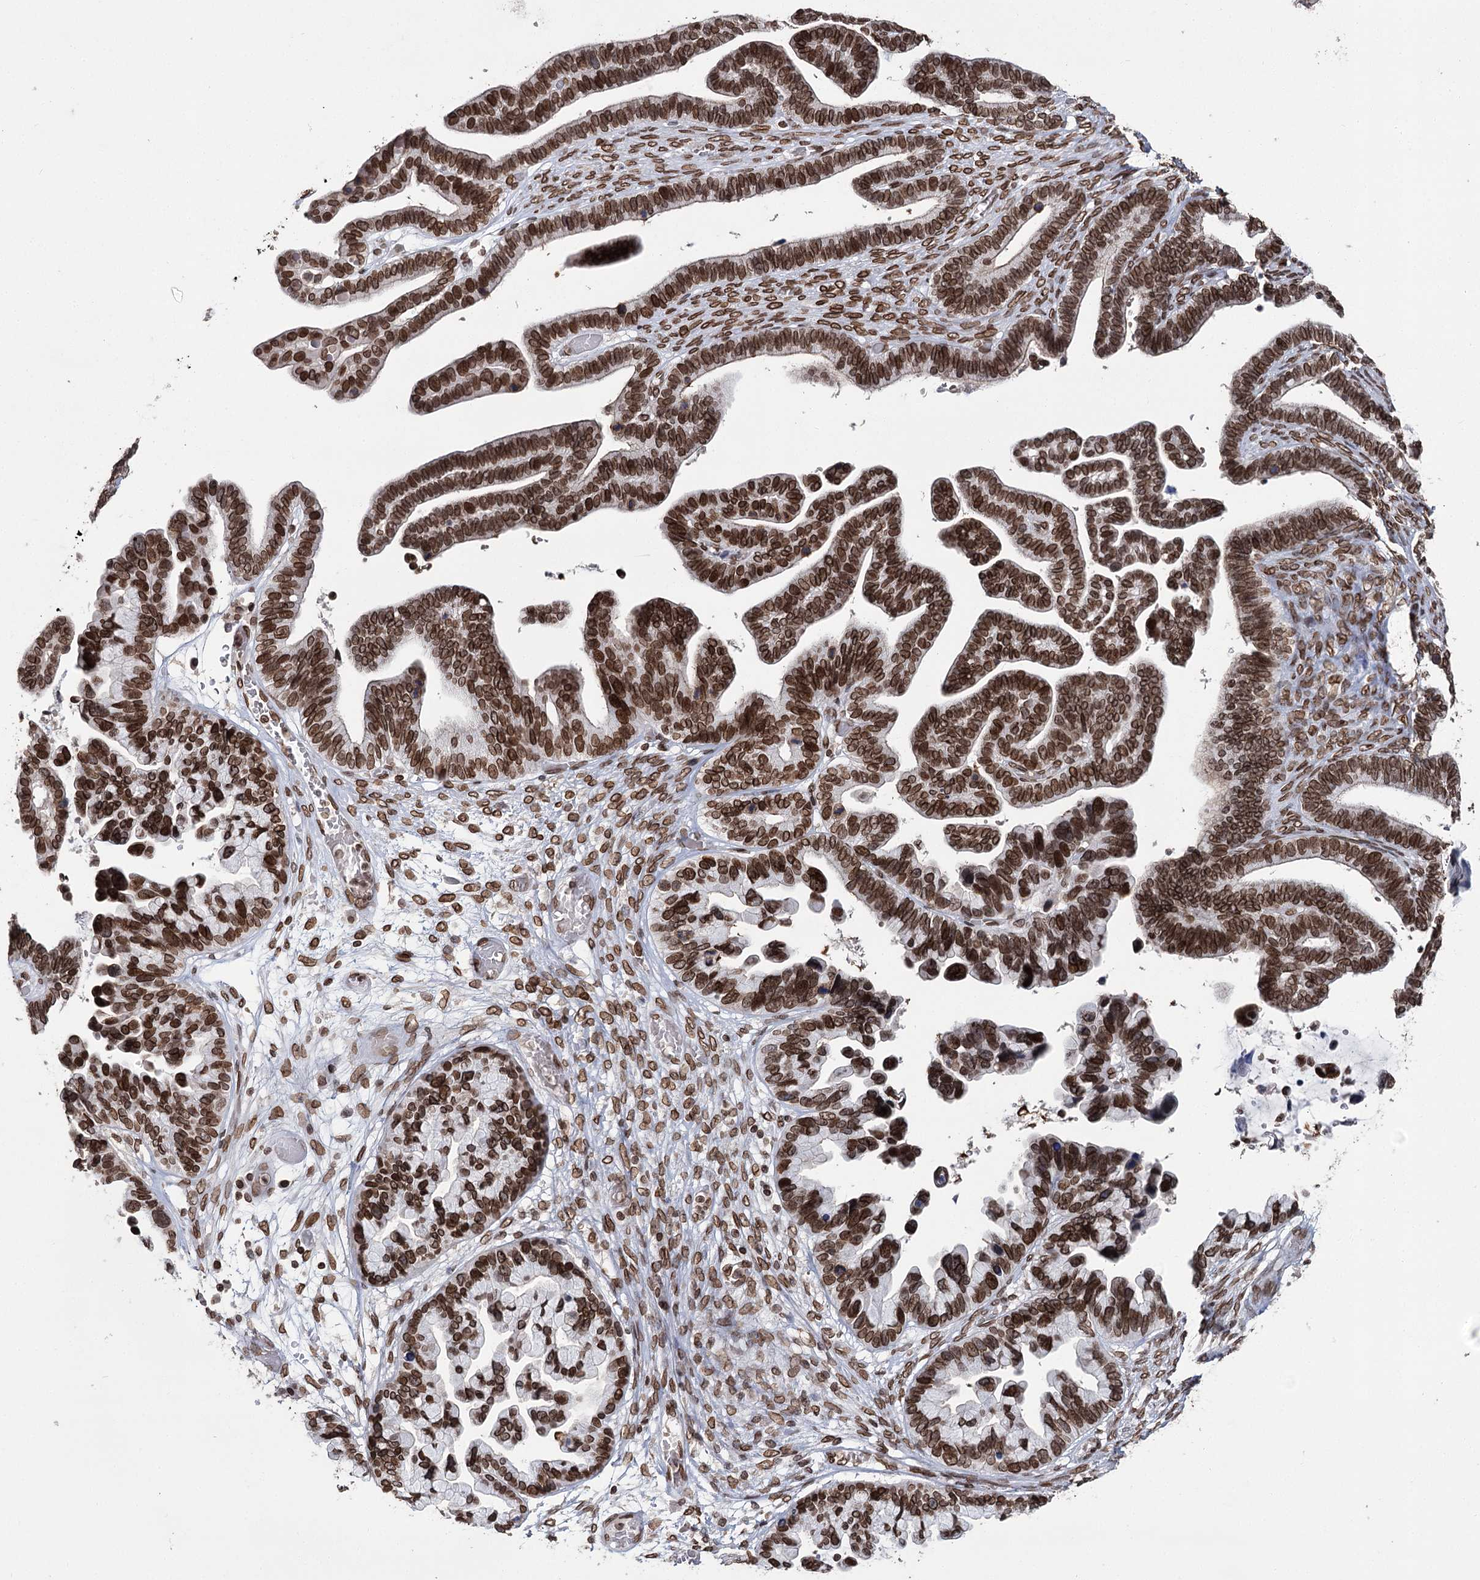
{"staining": {"intensity": "strong", "quantity": ">75%", "location": "cytoplasmic/membranous,nuclear"}, "tissue": "ovarian cancer", "cell_type": "Tumor cells", "image_type": "cancer", "snomed": [{"axis": "morphology", "description": "Cystadenocarcinoma, serous, NOS"}, {"axis": "topography", "description": "Ovary"}], "caption": "The photomicrograph reveals immunohistochemical staining of ovarian serous cystadenocarcinoma. There is strong cytoplasmic/membranous and nuclear positivity is seen in about >75% of tumor cells.", "gene": "KIAA0930", "patient": {"sex": "female", "age": 56}}